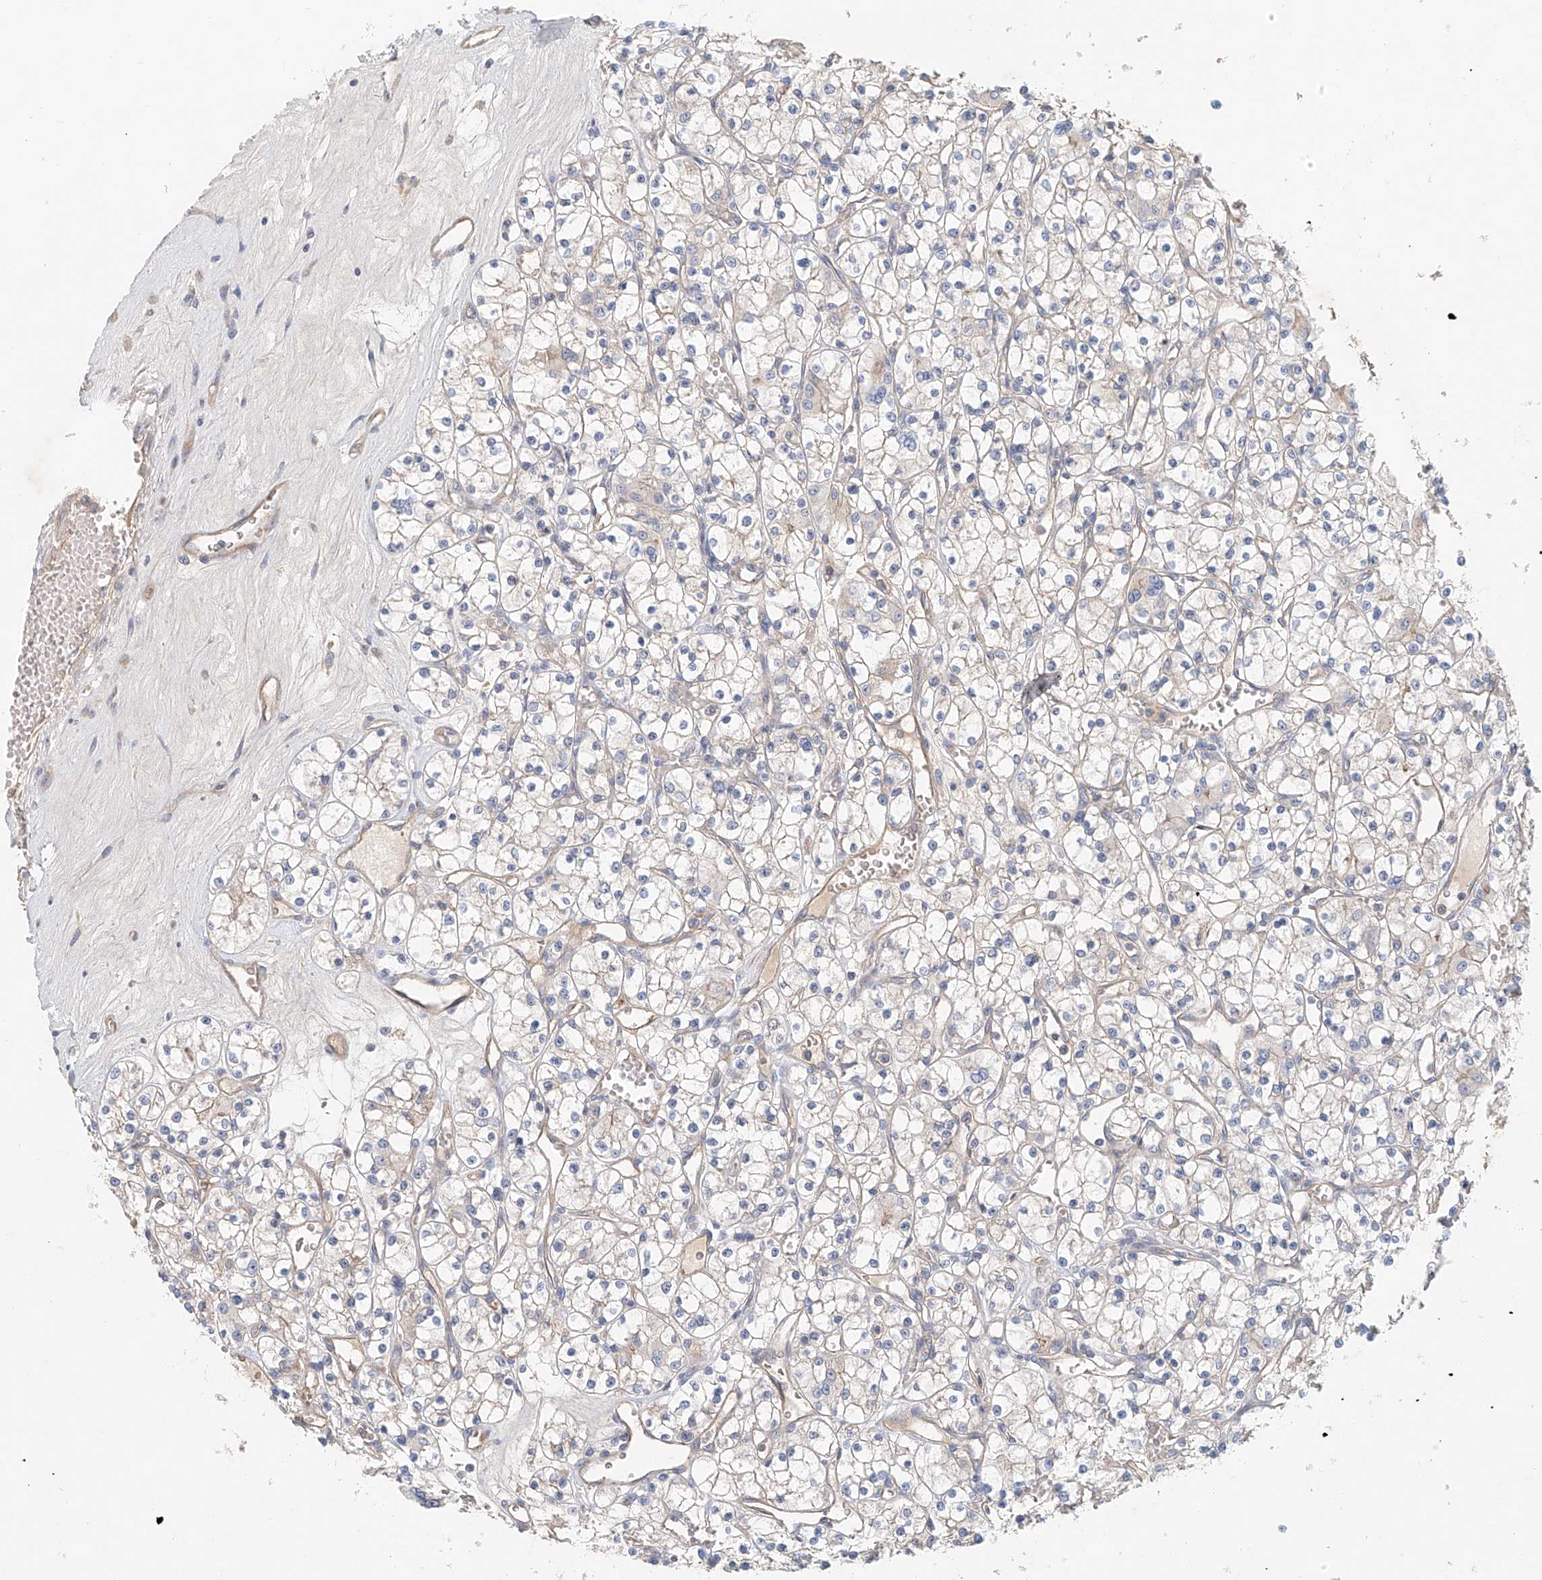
{"staining": {"intensity": "negative", "quantity": "none", "location": "none"}, "tissue": "renal cancer", "cell_type": "Tumor cells", "image_type": "cancer", "snomed": [{"axis": "morphology", "description": "Adenocarcinoma, NOS"}, {"axis": "topography", "description": "Kidney"}], "caption": "The histopathology image demonstrates no significant expression in tumor cells of renal cancer.", "gene": "FRYL", "patient": {"sex": "female", "age": 59}}